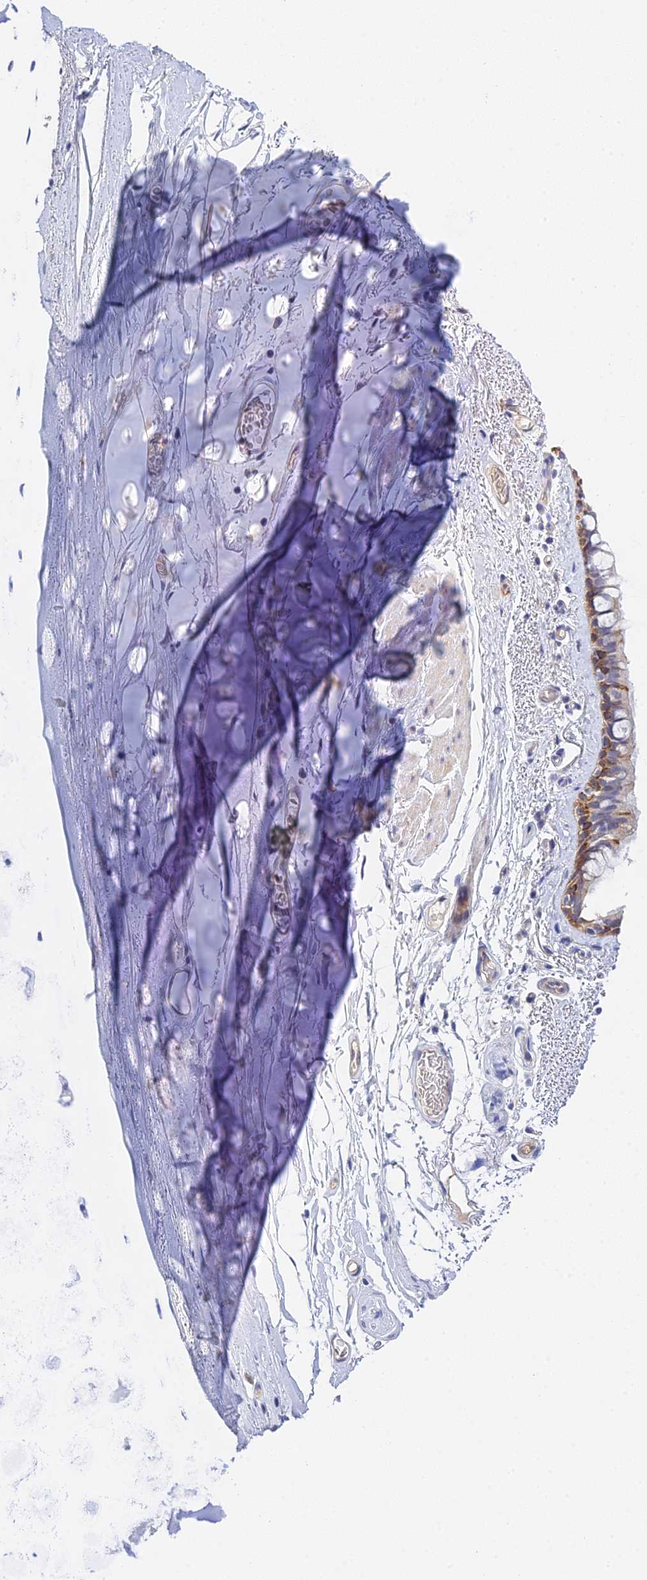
{"staining": {"intensity": "moderate", "quantity": "25%-75%", "location": "cytoplasmic/membranous"}, "tissue": "bronchus", "cell_type": "Respiratory epithelial cells", "image_type": "normal", "snomed": [{"axis": "morphology", "description": "Normal tissue, NOS"}, {"axis": "topography", "description": "Cartilage tissue"}], "caption": "Brown immunohistochemical staining in benign bronchus exhibits moderate cytoplasmic/membranous staining in about 25%-75% of respiratory epithelial cells.", "gene": "HOXB1", "patient": {"sex": "male", "age": 63}}